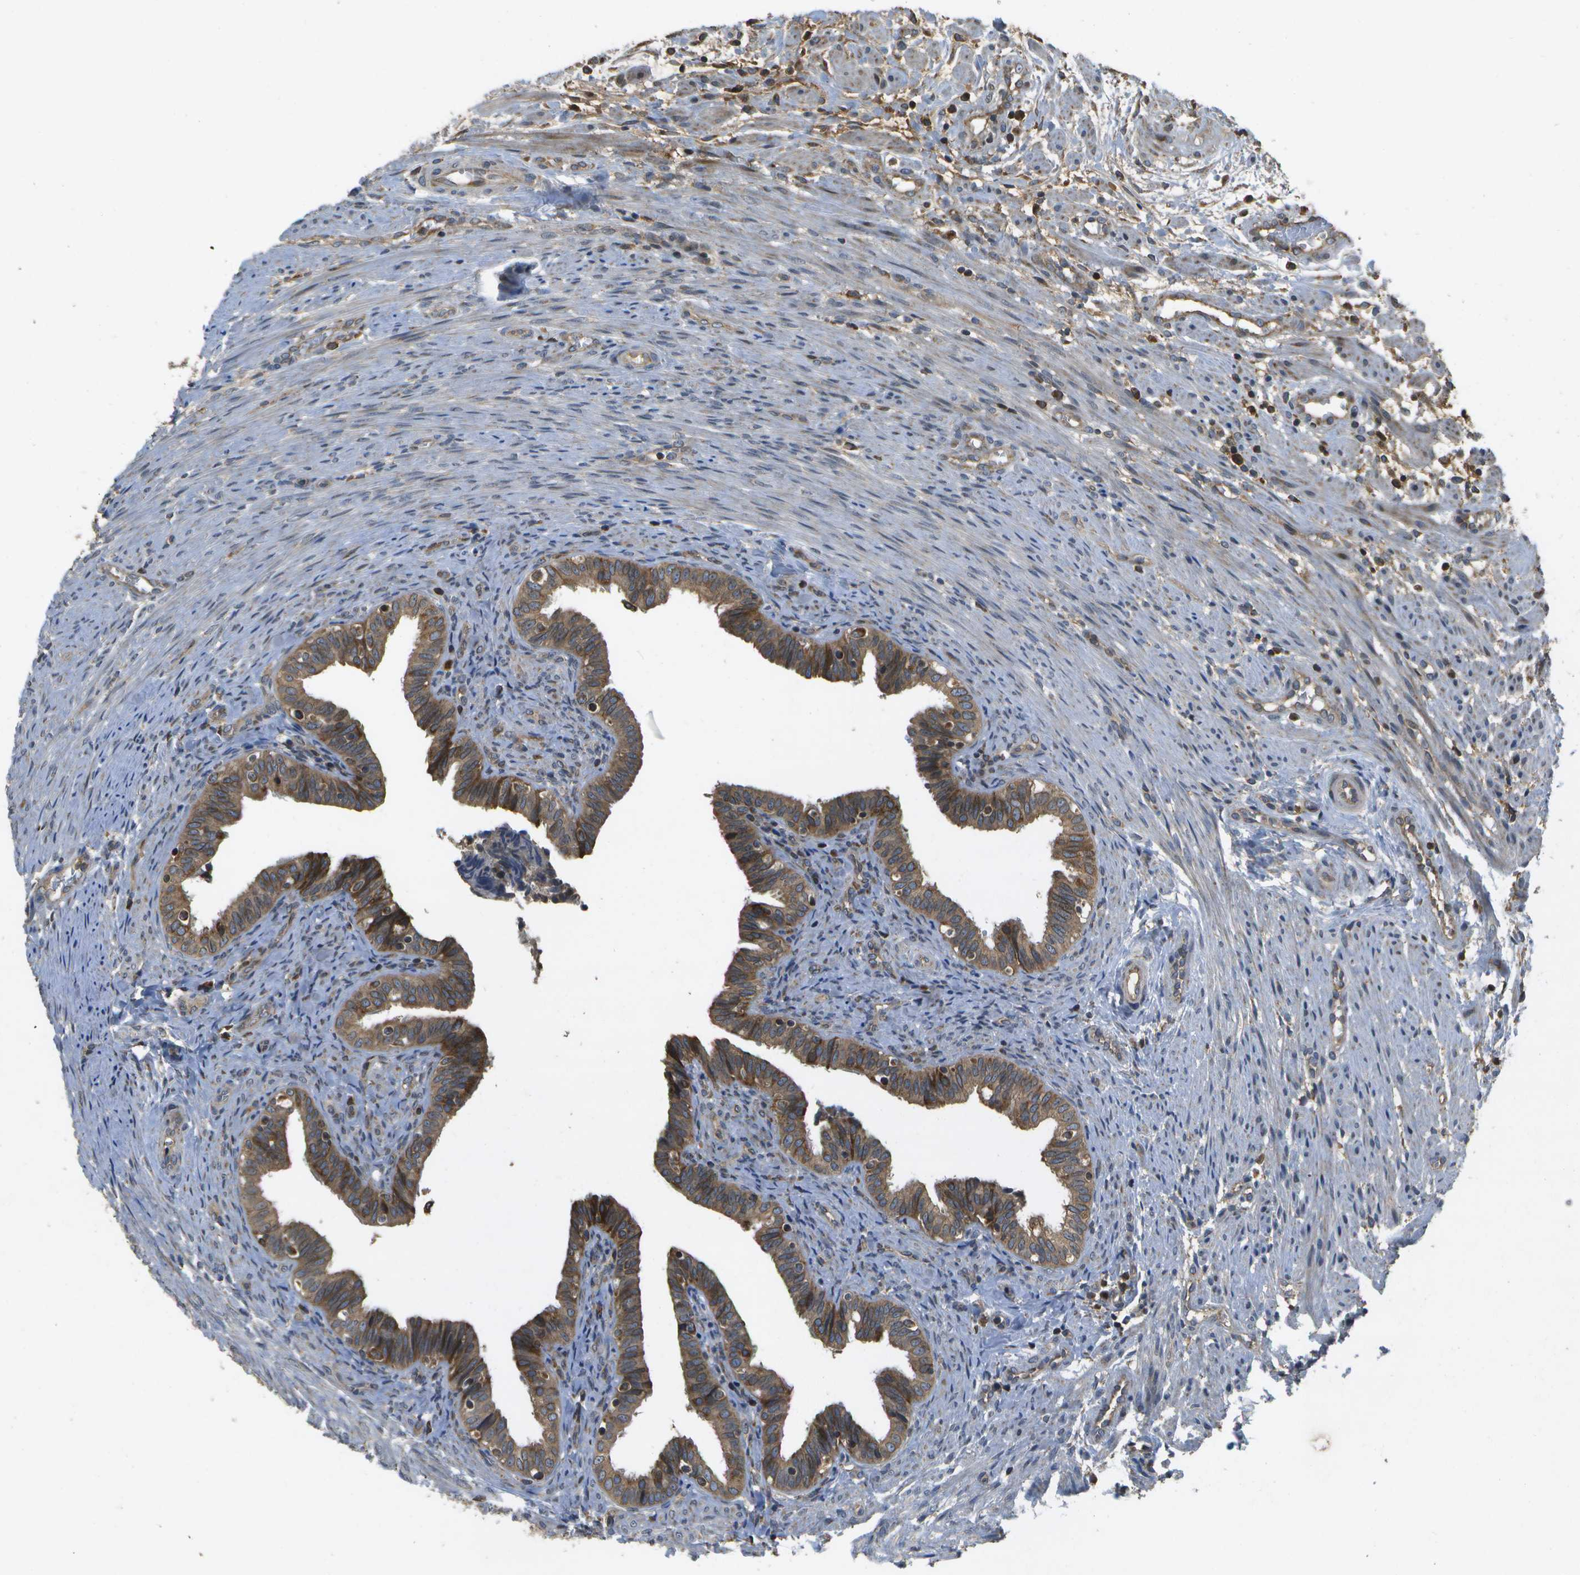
{"staining": {"intensity": "moderate", "quantity": ">75%", "location": "cytoplasmic/membranous"}, "tissue": "fallopian tube", "cell_type": "Glandular cells", "image_type": "normal", "snomed": [{"axis": "morphology", "description": "Normal tissue, NOS"}, {"axis": "topography", "description": "Fallopian tube"}, {"axis": "topography", "description": "Placenta"}], "caption": "IHC (DAB (3,3'-diaminobenzidine)) staining of unremarkable human fallopian tube shows moderate cytoplasmic/membranous protein expression in about >75% of glandular cells. The staining was performed using DAB (3,3'-diaminobenzidine) to visualize the protein expression in brown, while the nuclei were stained in blue with hematoxylin (Magnification: 20x).", "gene": "HFE", "patient": {"sex": "female", "age": 34}}